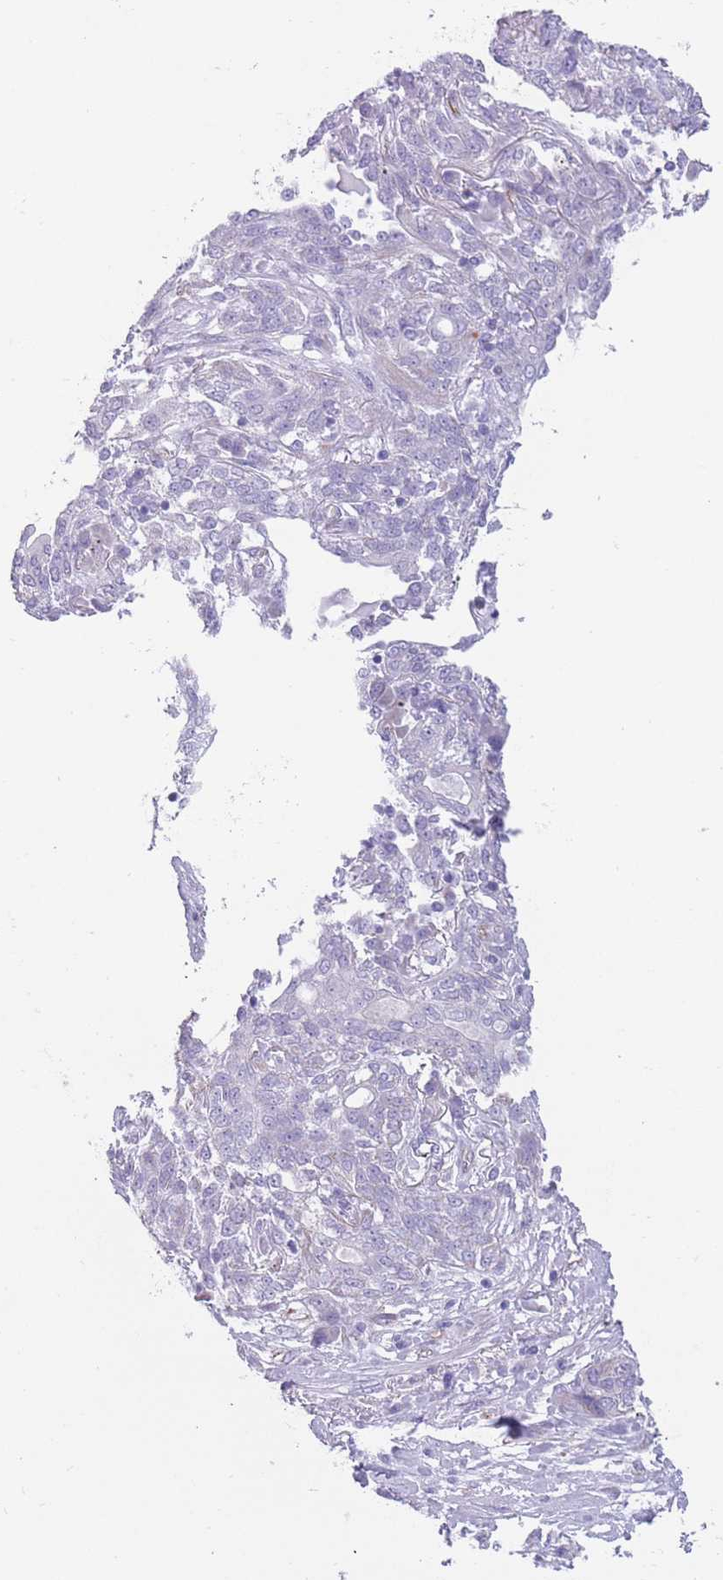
{"staining": {"intensity": "negative", "quantity": "none", "location": "none"}, "tissue": "lung cancer", "cell_type": "Tumor cells", "image_type": "cancer", "snomed": [{"axis": "morphology", "description": "Squamous cell carcinoma, NOS"}, {"axis": "topography", "description": "Lung"}], "caption": "DAB immunohistochemical staining of human lung cancer (squamous cell carcinoma) displays no significant positivity in tumor cells.", "gene": "PTCD1", "patient": {"sex": "female", "age": 70}}